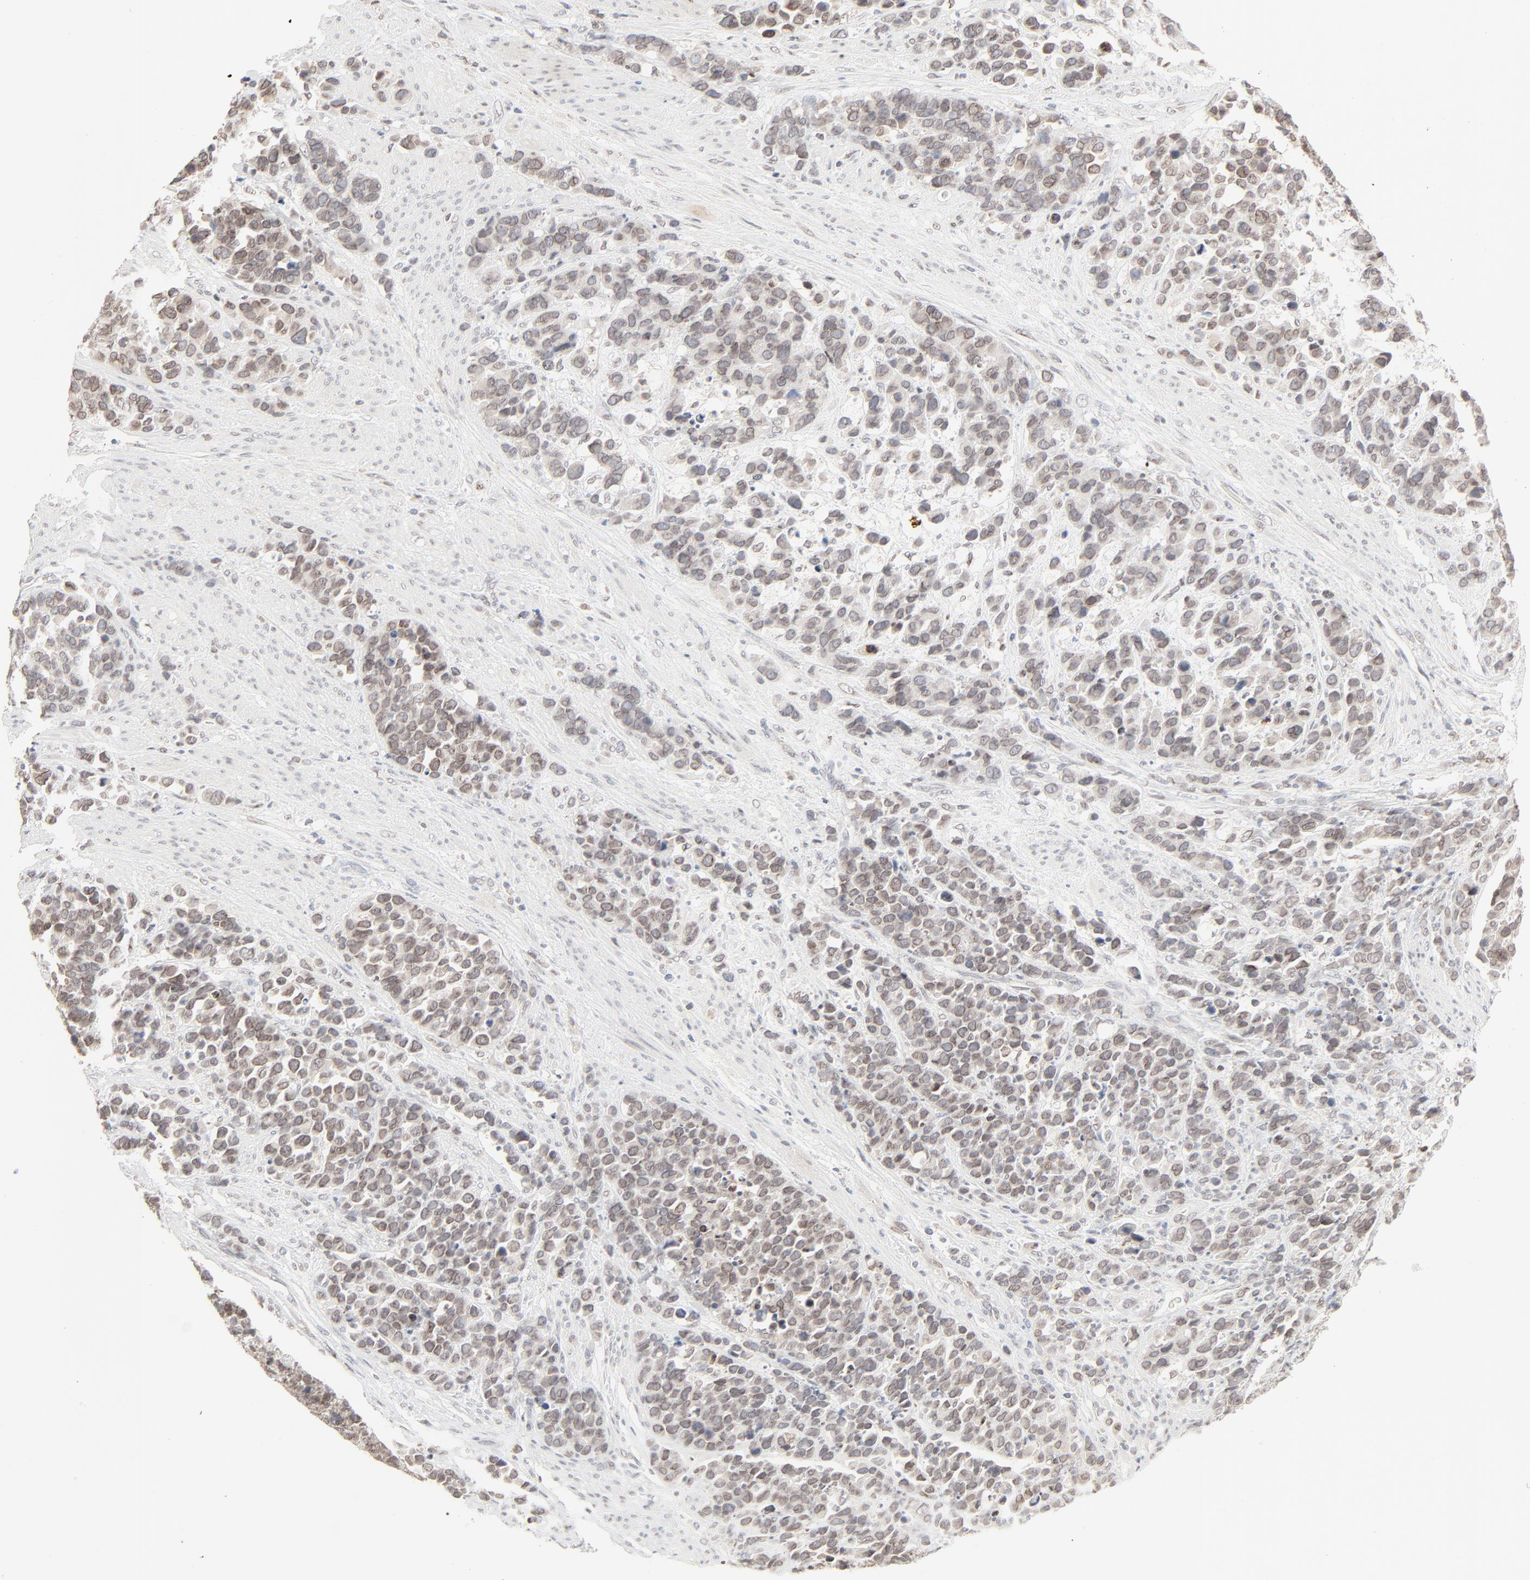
{"staining": {"intensity": "weak", "quantity": "25%-75%", "location": "cytoplasmic/membranous,nuclear"}, "tissue": "stomach cancer", "cell_type": "Tumor cells", "image_type": "cancer", "snomed": [{"axis": "morphology", "description": "Adenocarcinoma, NOS"}, {"axis": "topography", "description": "Stomach, upper"}], "caption": "There is low levels of weak cytoplasmic/membranous and nuclear expression in tumor cells of stomach cancer, as demonstrated by immunohistochemical staining (brown color).", "gene": "MAD1L1", "patient": {"sex": "male", "age": 71}}